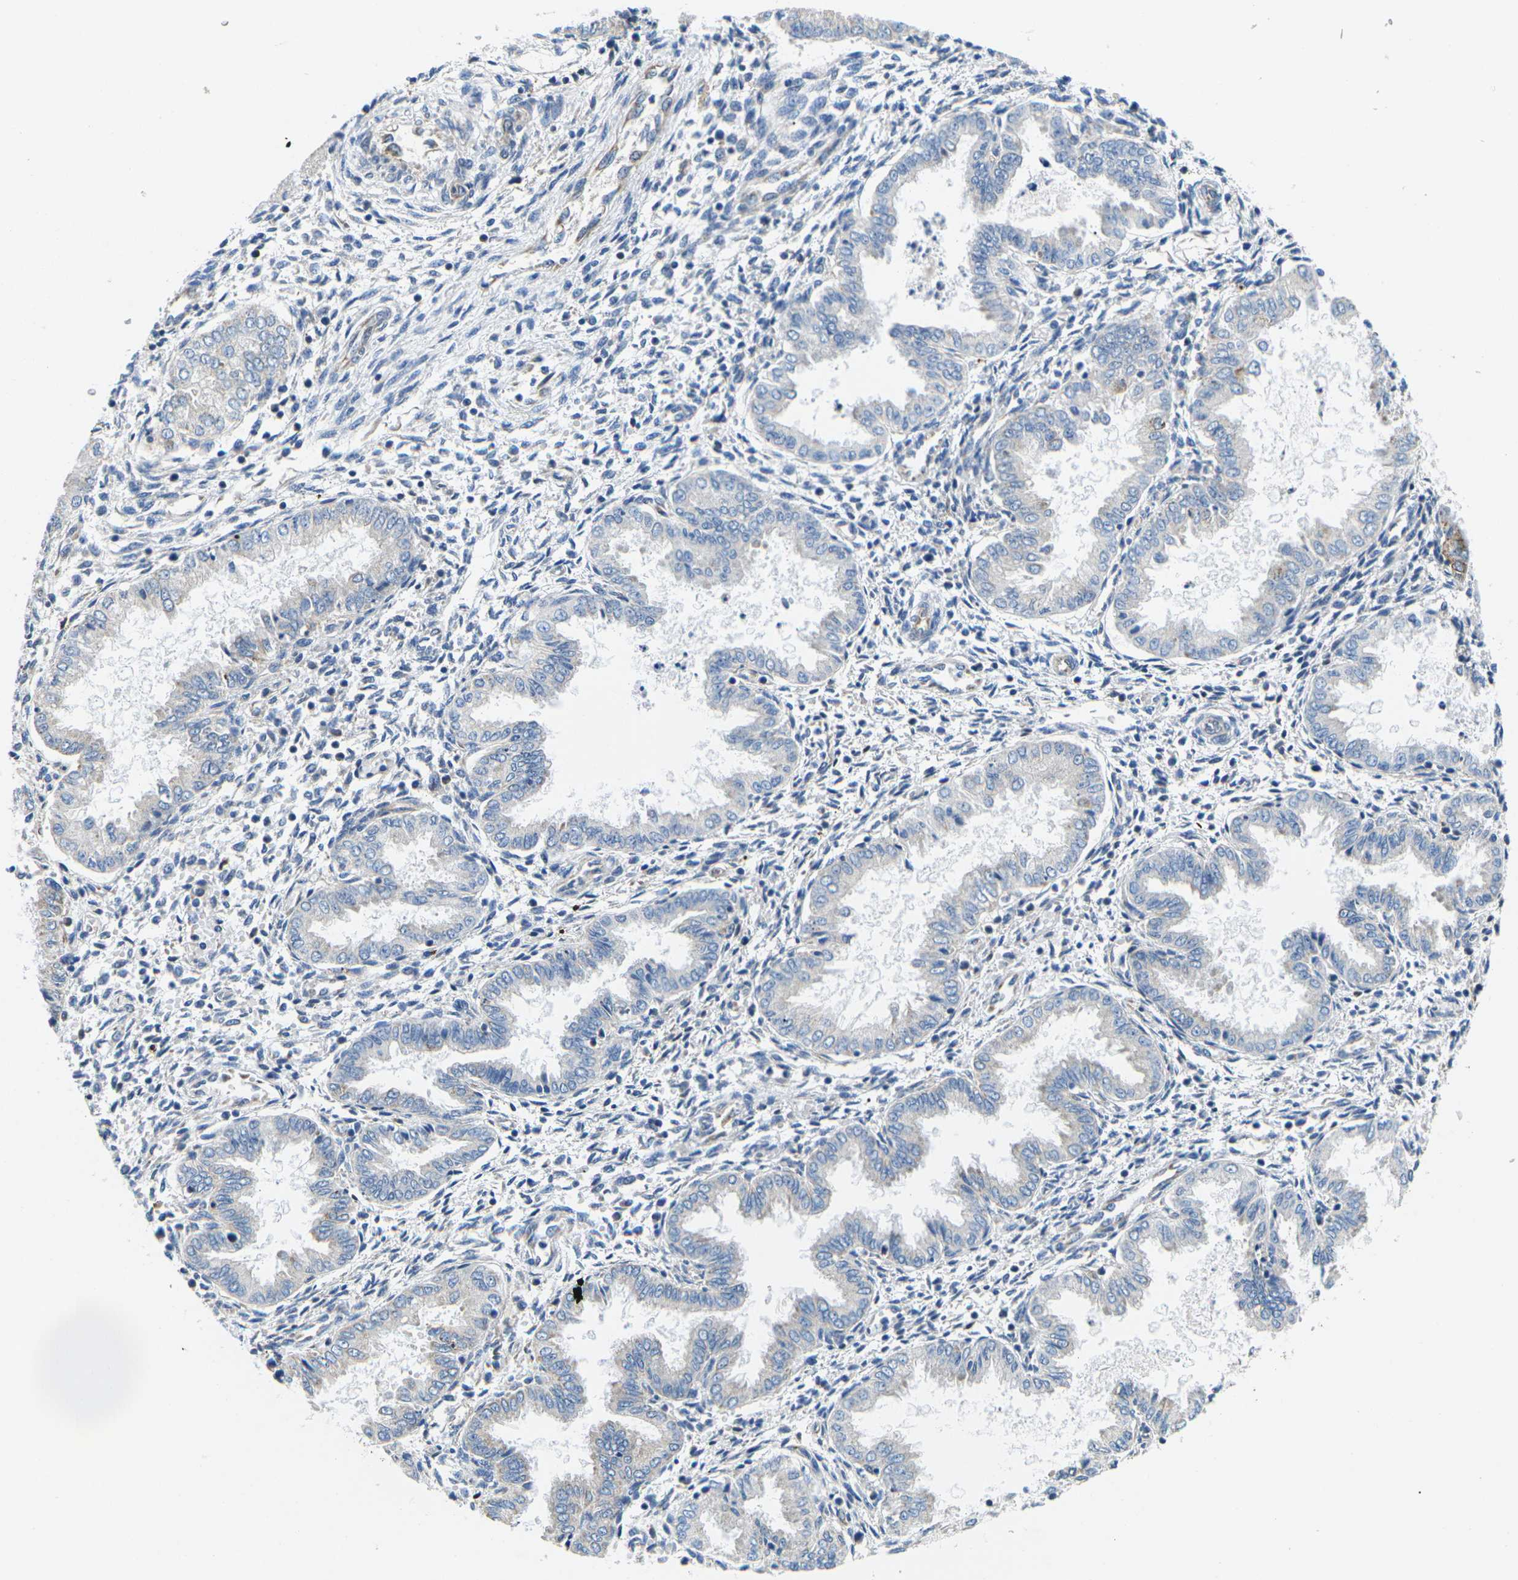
{"staining": {"intensity": "negative", "quantity": "none", "location": "none"}, "tissue": "endometrium", "cell_type": "Cells in endometrial stroma", "image_type": "normal", "snomed": [{"axis": "morphology", "description": "Normal tissue, NOS"}, {"axis": "topography", "description": "Endometrium"}], "caption": "Immunohistochemical staining of normal human endometrium reveals no significant staining in cells in endometrial stroma.", "gene": "TMEFF2", "patient": {"sex": "female", "age": 33}}